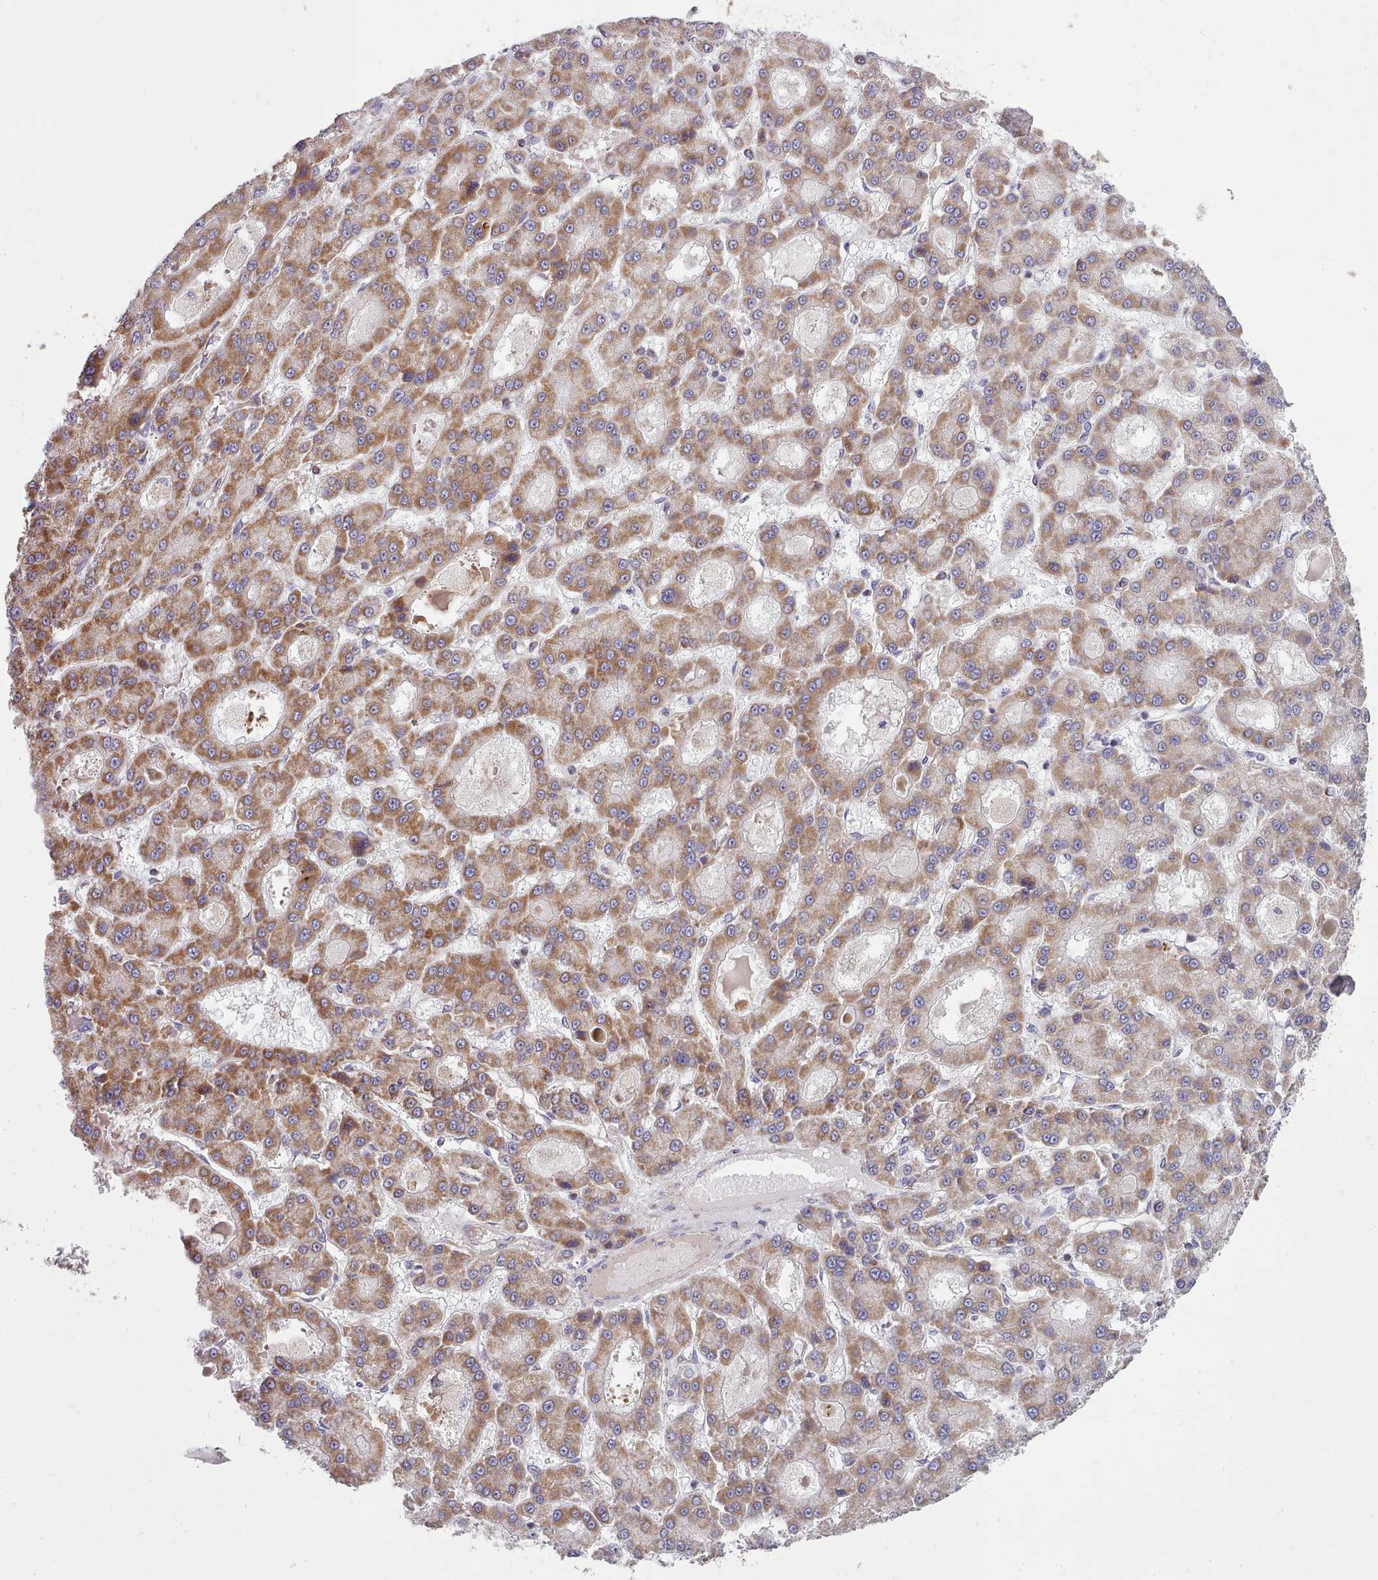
{"staining": {"intensity": "moderate", "quantity": ">75%", "location": "cytoplasmic/membranous"}, "tissue": "liver cancer", "cell_type": "Tumor cells", "image_type": "cancer", "snomed": [{"axis": "morphology", "description": "Carcinoma, Hepatocellular, NOS"}, {"axis": "topography", "description": "Liver"}], "caption": "The immunohistochemical stain shows moderate cytoplasmic/membranous expression in tumor cells of liver hepatocellular carcinoma tissue. Immunohistochemistry stains the protein in brown and the nuclei are stained blue.", "gene": "SRP54", "patient": {"sex": "male", "age": 70}}